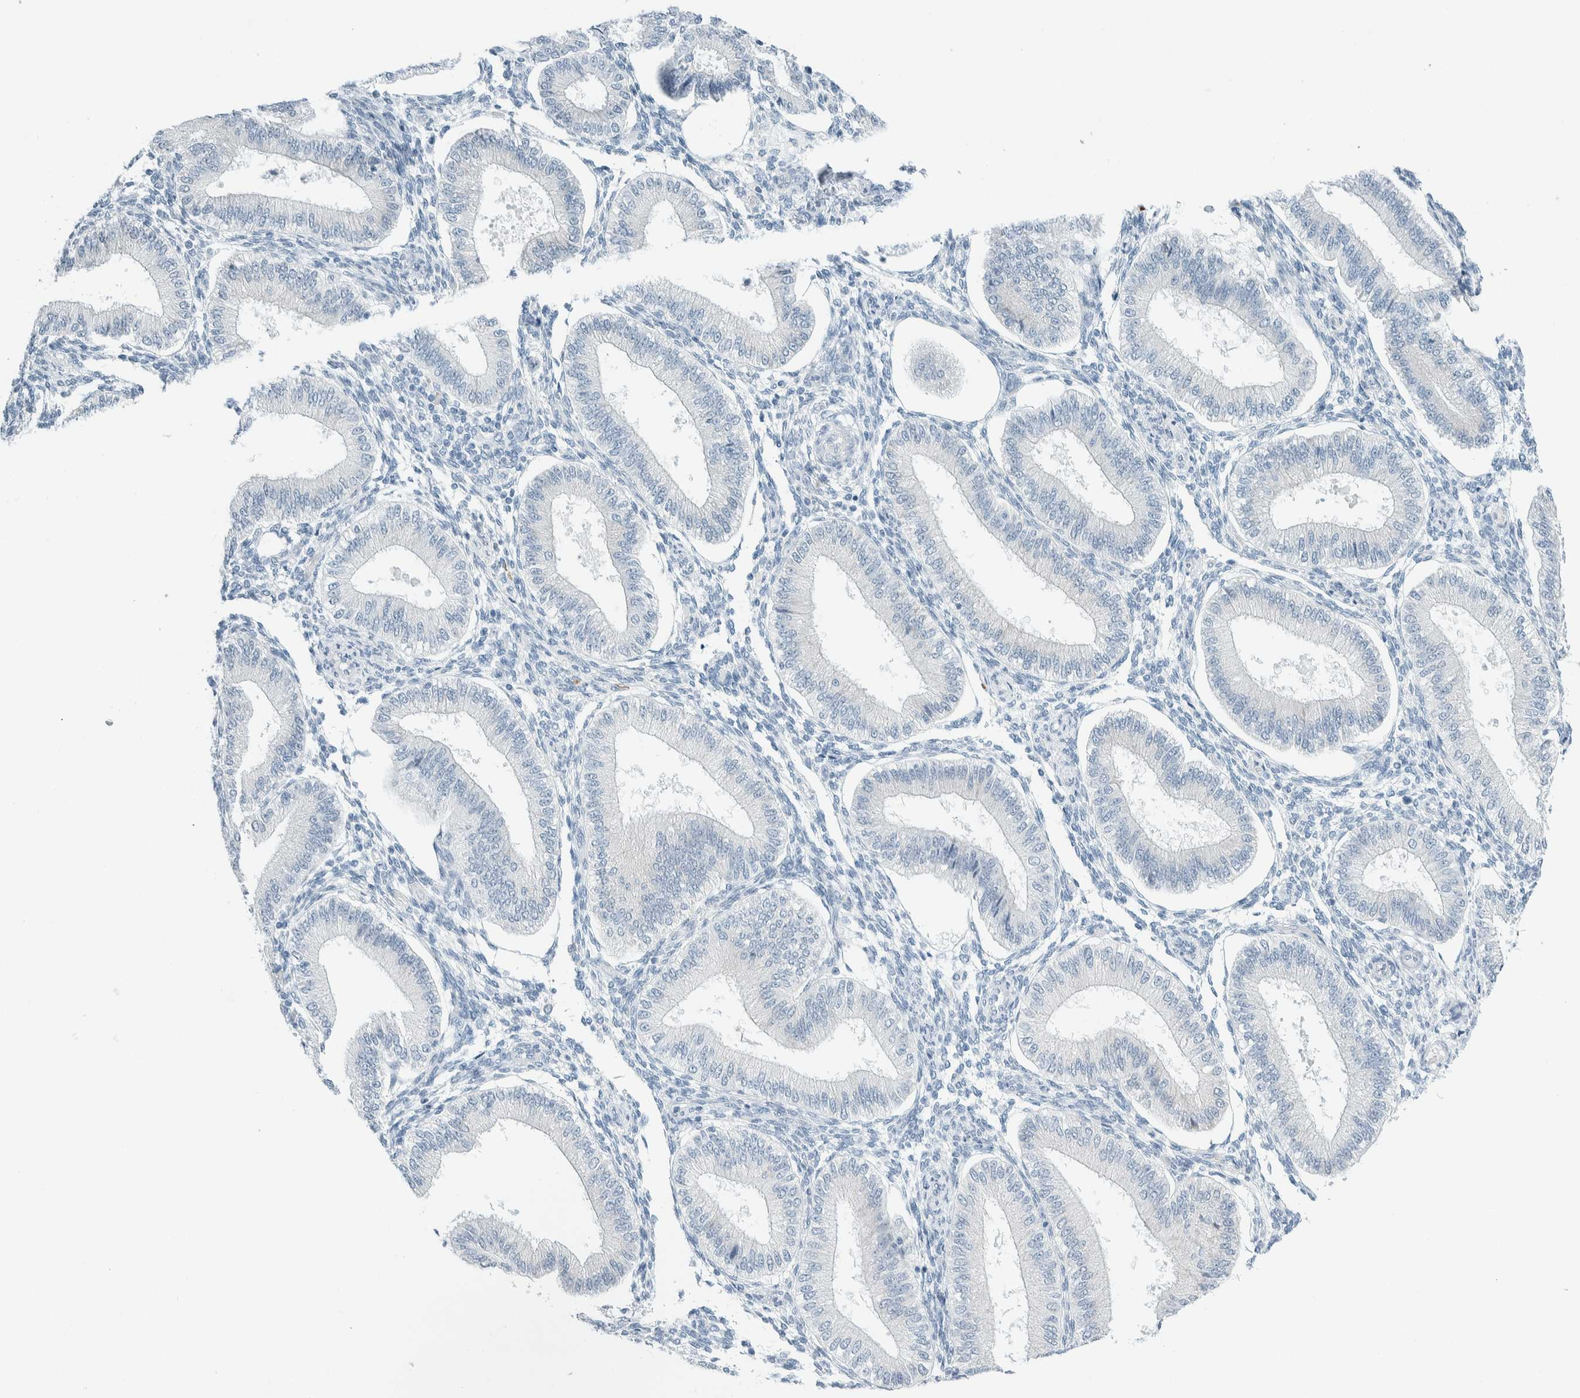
{"staining": {"intensity": "negative", "quantity": "none", "location": "none"}, "tissue": "endometrium", "cell_type": "Cells in endometrial stroma", "image_type": "normal", "snomed": [{"axis": "morphology", "description": "Normal tissue, NOS"}, {"axis": "topography", "description": "Endometrium"}], "caption": "High power microscopy histopathology image of an immunohistochemistry (IHC) image of unremarkable endometrium, revealing no significant positivity in cells in endometrial stroma.", "gene": "ARHGAP27", "patient": {"sex": "female", "age": 39}}